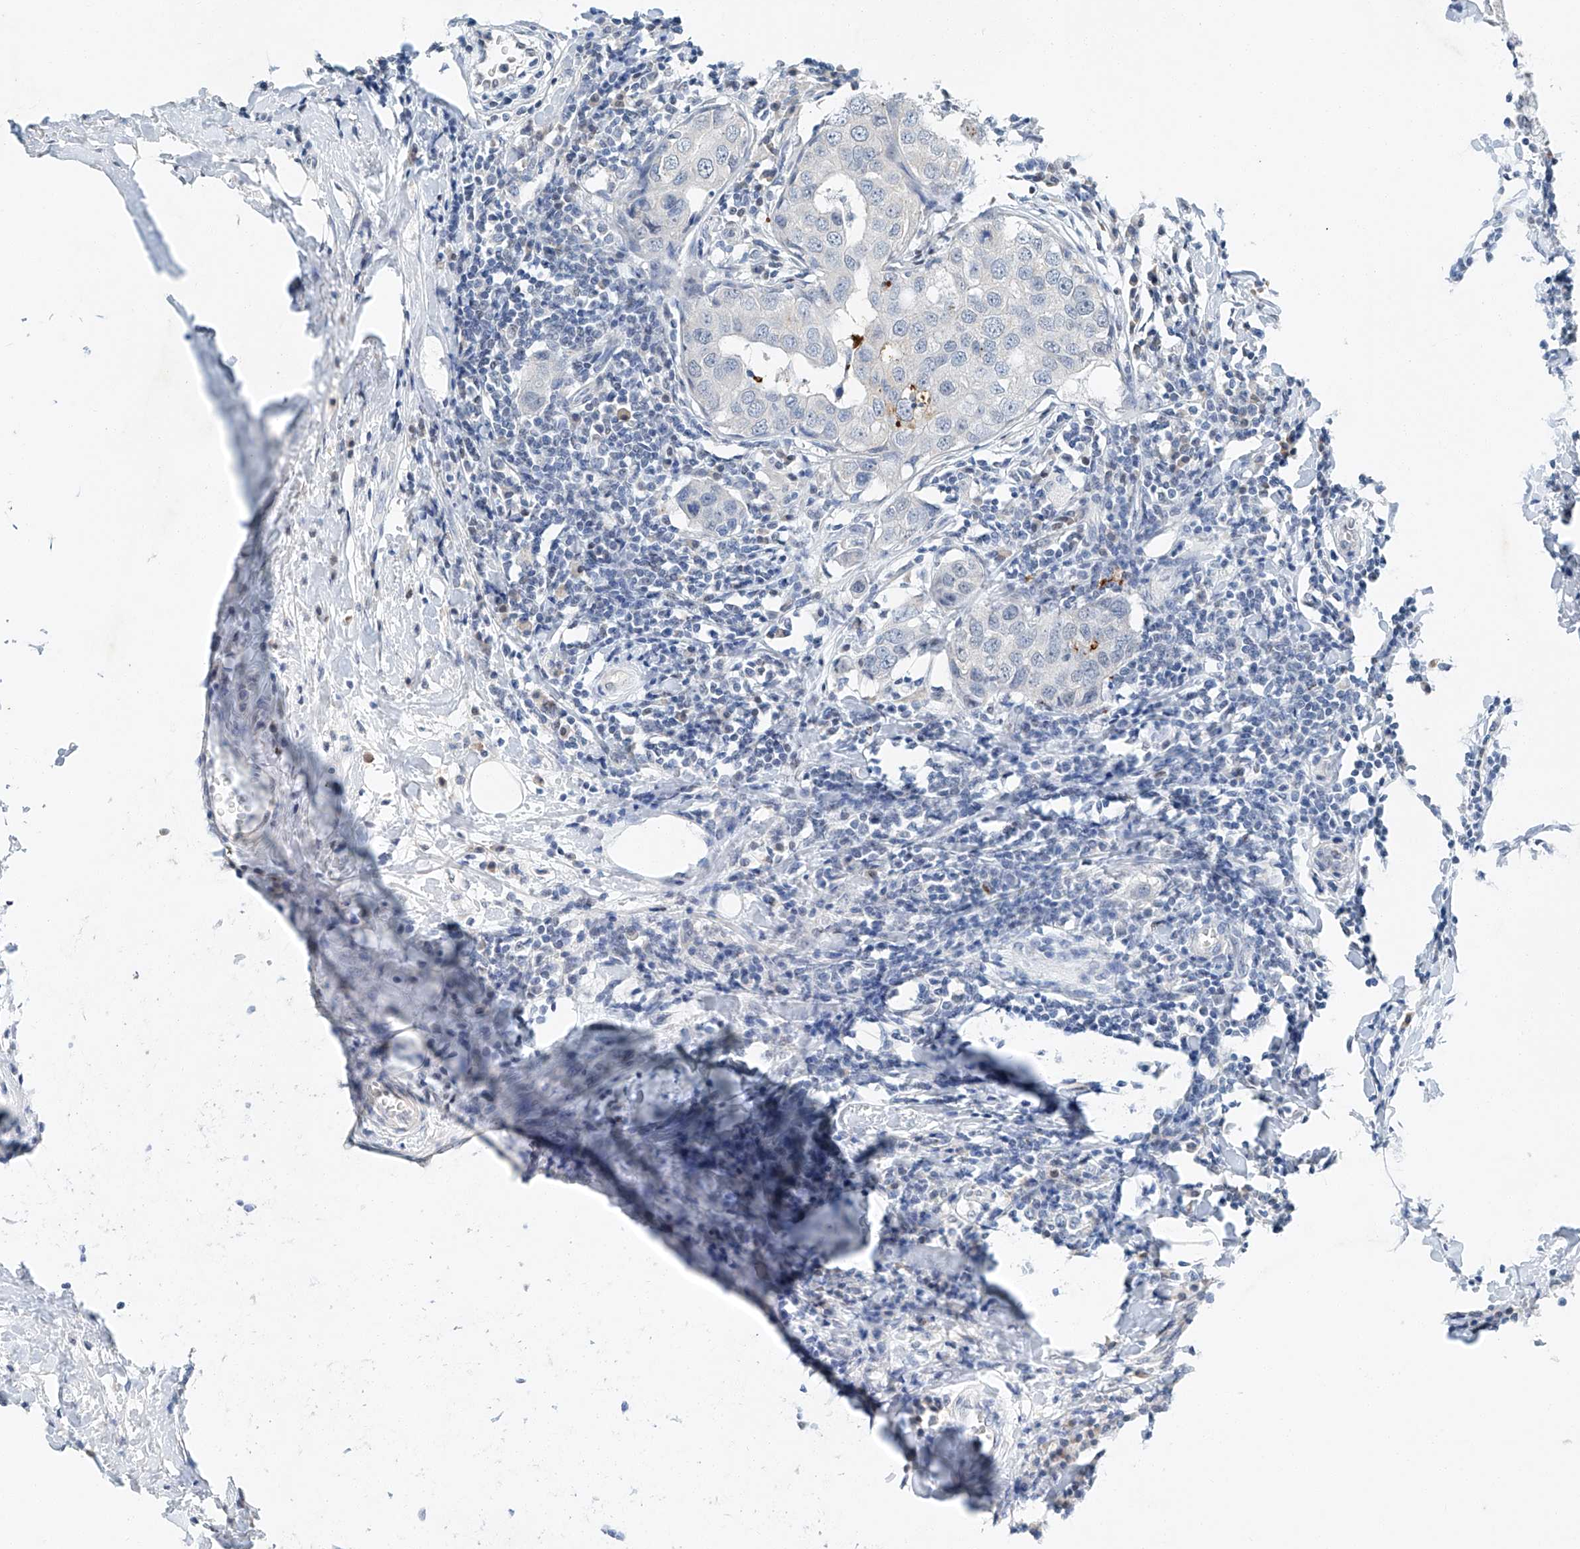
{"staining": {"intensity": "weak", "quantity": "<25%", "location": "nuclear"}, "tissue": "breast cancer", "cell_type": "Tumor cells", "image_type": "cancer", "snomed": [{"axis": "morphology", "description": "Duct carcinoma"}, {"axis": "topography", "description": "Breast"}], "caption": "Tumor cells show no significant positivity in infiltrating ductal carcinoma (breast).", "gene": "CTDP1", "patient": {"sex": "female", "age": 27}}